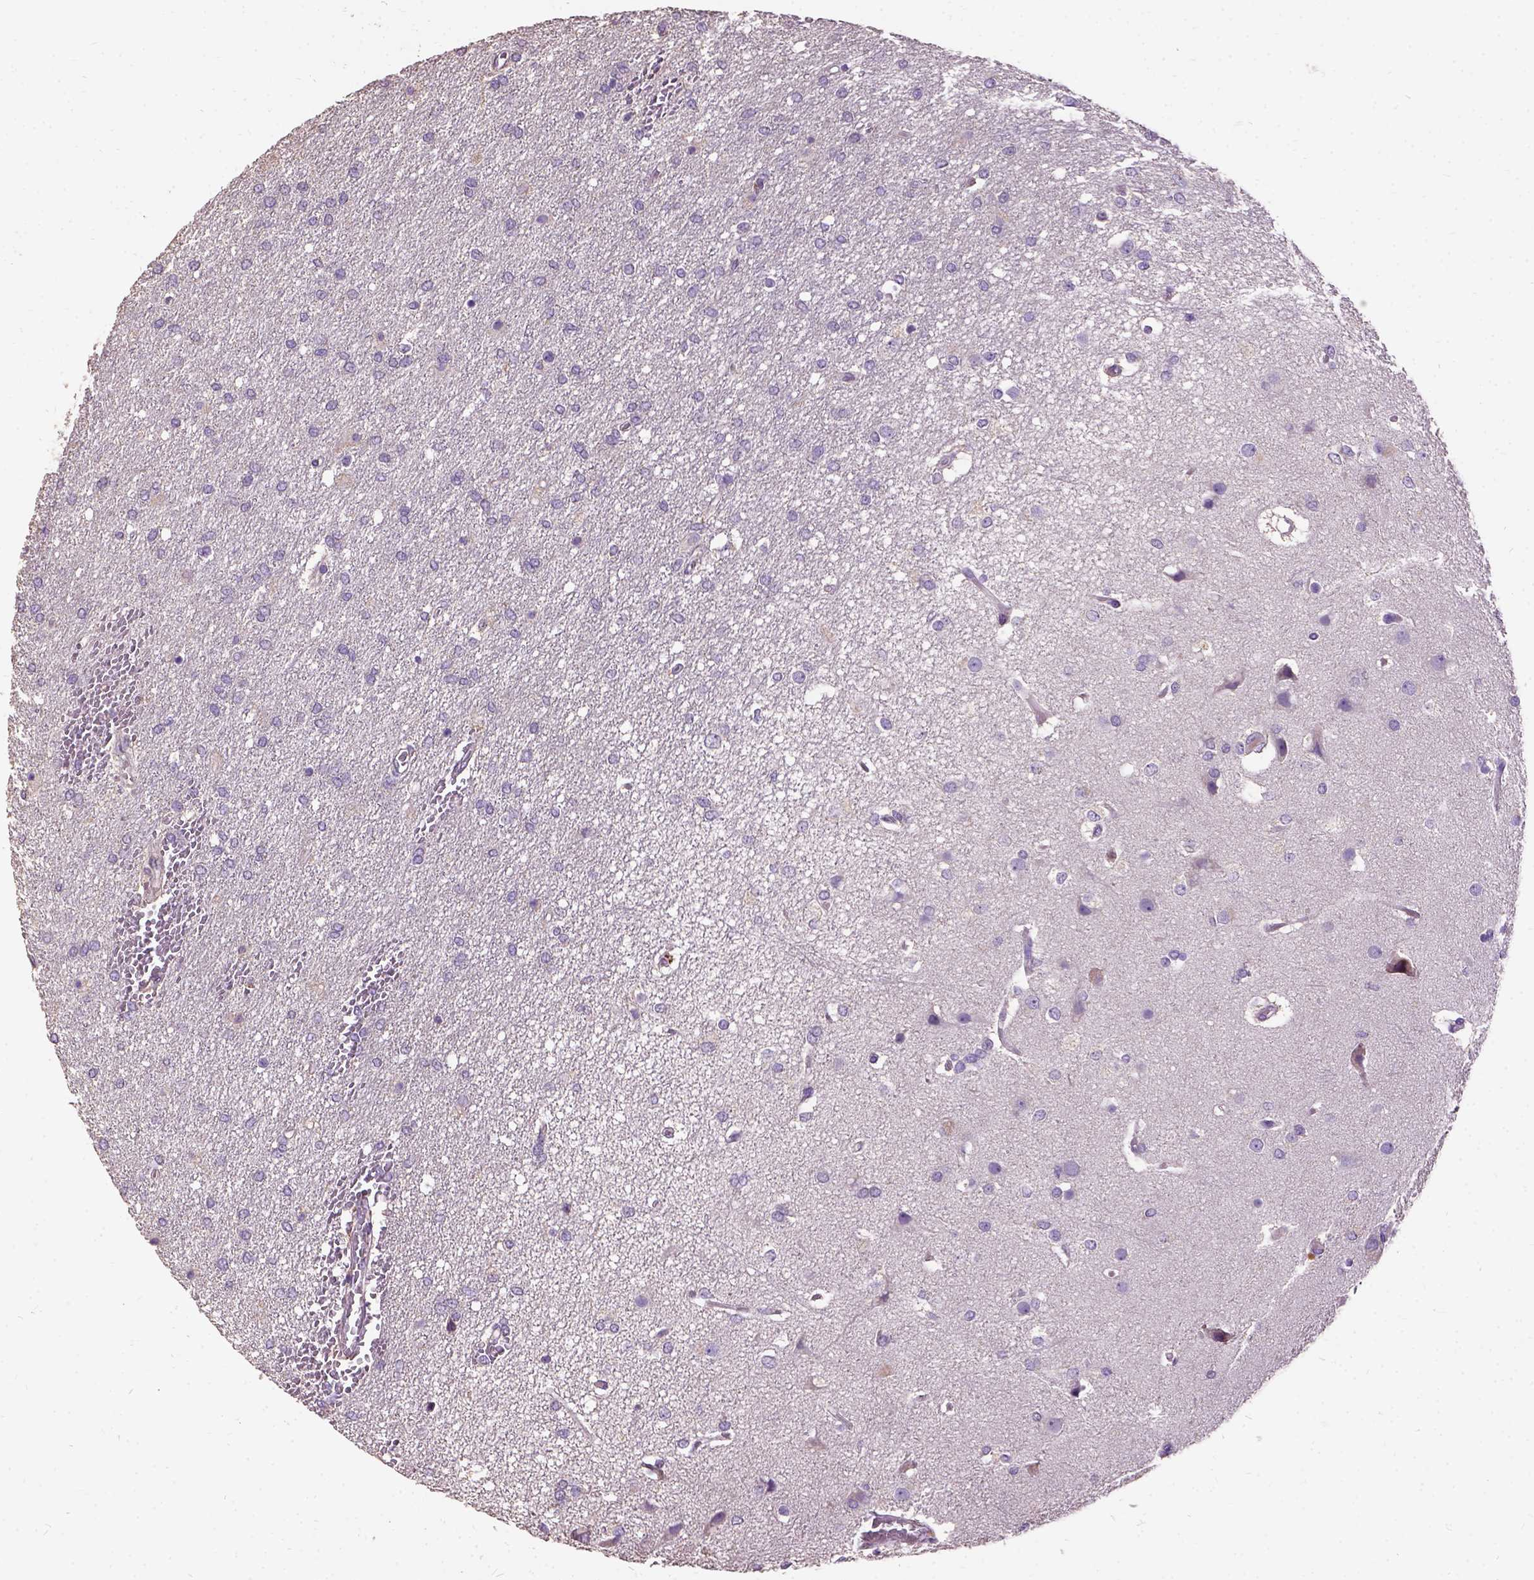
{"staining": {"intensity": "negative", "quantity": "none", "location": "none"}, "tissue": "glioma", "cell_type": "Tumor cells", "image_type": "cancer", "snomed": [{"axis": "morphology", "description": "Glioma, malignant, High grade"}, {"axis": "topography", "description": "Brain"}], "caption": "High magnification brightfield microscopy of high-grade glioma (malignant) stained with DAB (3,3'-diaminobenzidine) (brown) and counterstained with hematoxylin (blue): tumor cells show no significant expression.", "gene": "DQX1", "patient": {"sex": "female", "age": 61}}